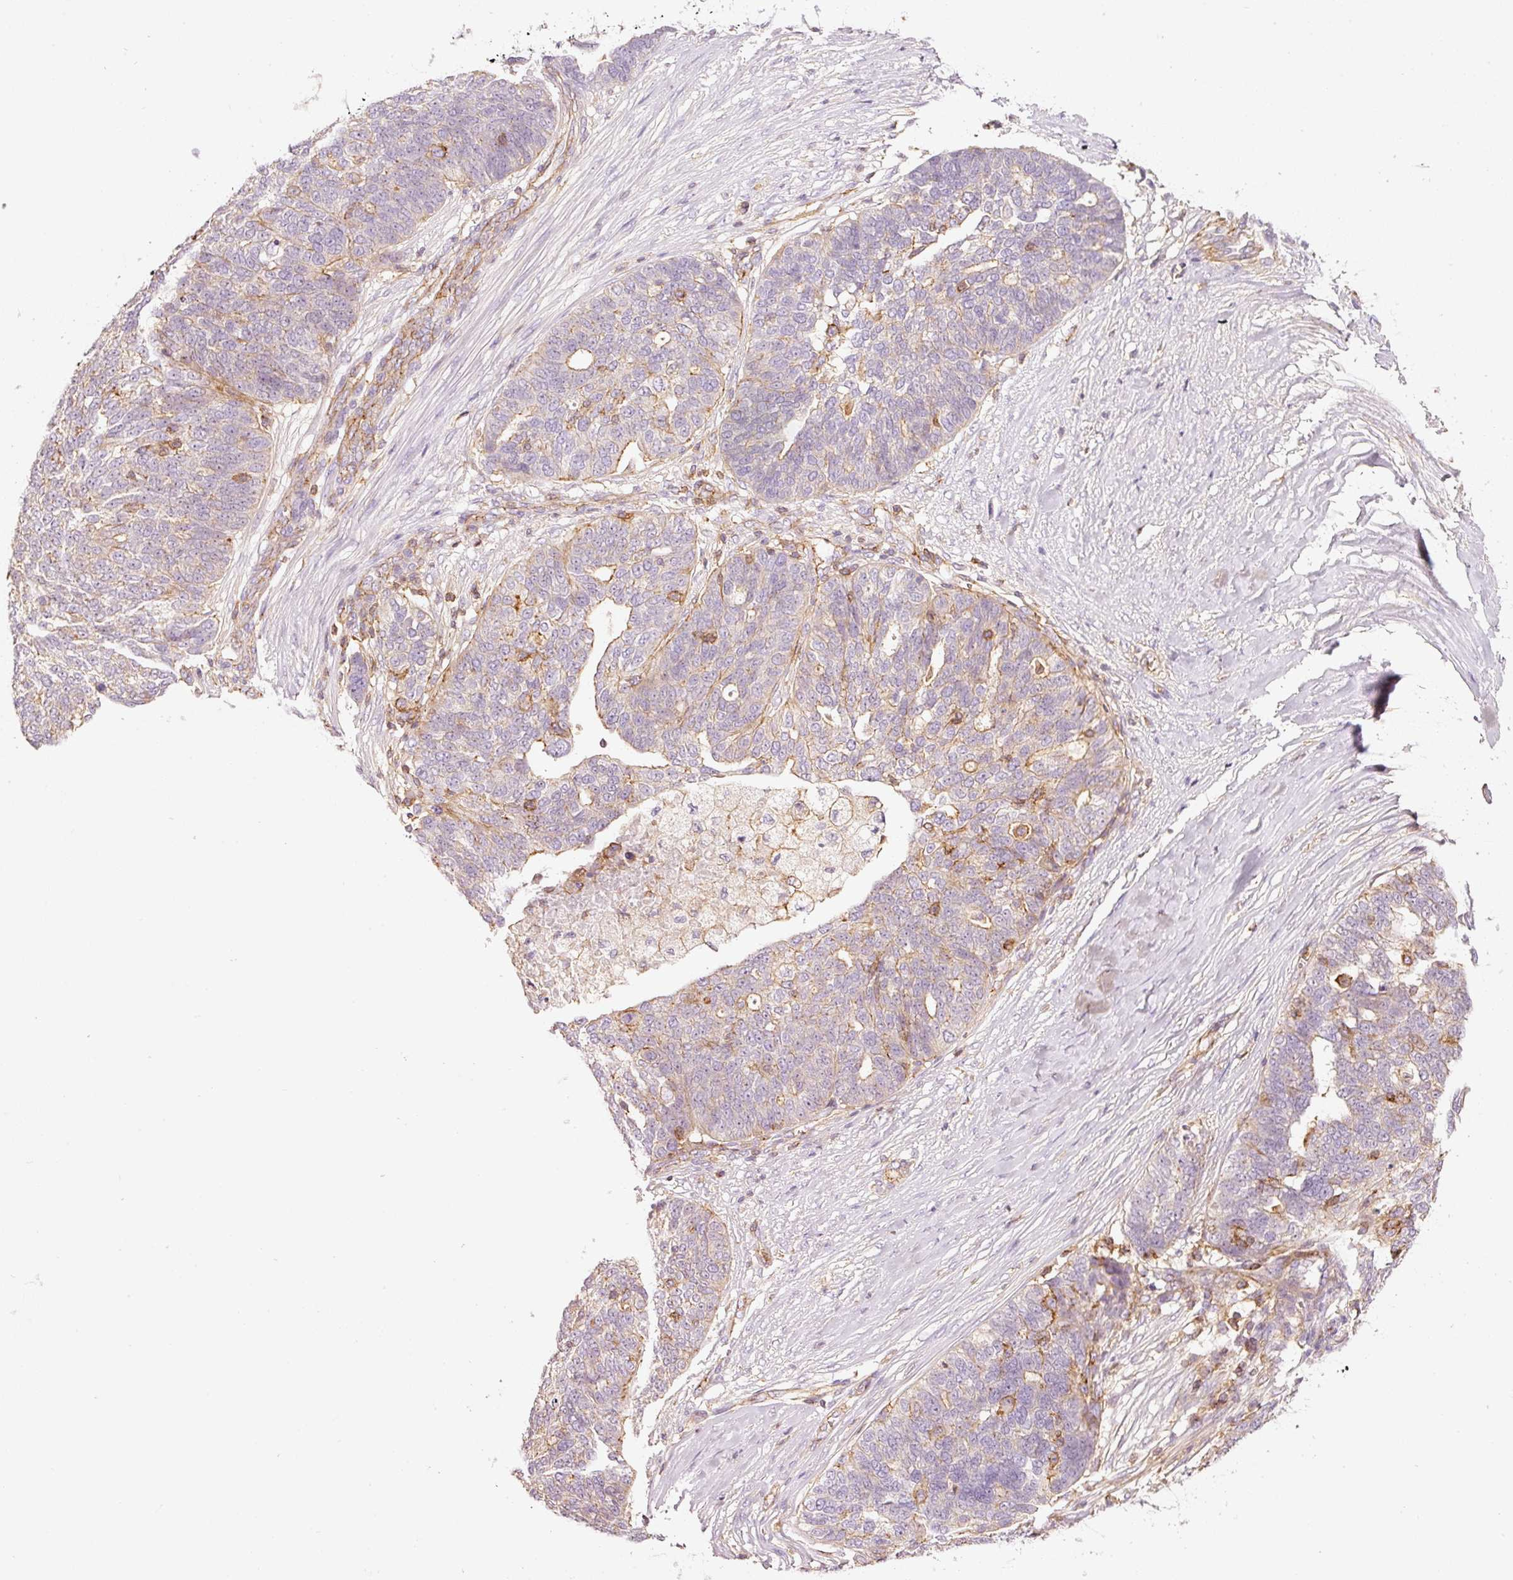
{"staining": {"intensity": "weak", "quantity": "<25%", "location": "cytoplasmic/membranous"}, "tissue": "ovarian cancer", "cell_type": "Tumor cells", "image_type": "cancer", "snomed": [{"axis": "morphology", "description": "Cystadenocarcinoma, serous, NOS"}, {"axis": "topography", "description": "Ovary"}], "caption": "An image of ovarian cancer stained for a protein demonstrates no brown staining in tumor cells. (DAB (3,3'-diaminobenzidine) immunohistochemistry visualized using brightfield microscopy, high magnification).", "gene": "SIPA1", "patient": {"sex": "female", "age": 59}}